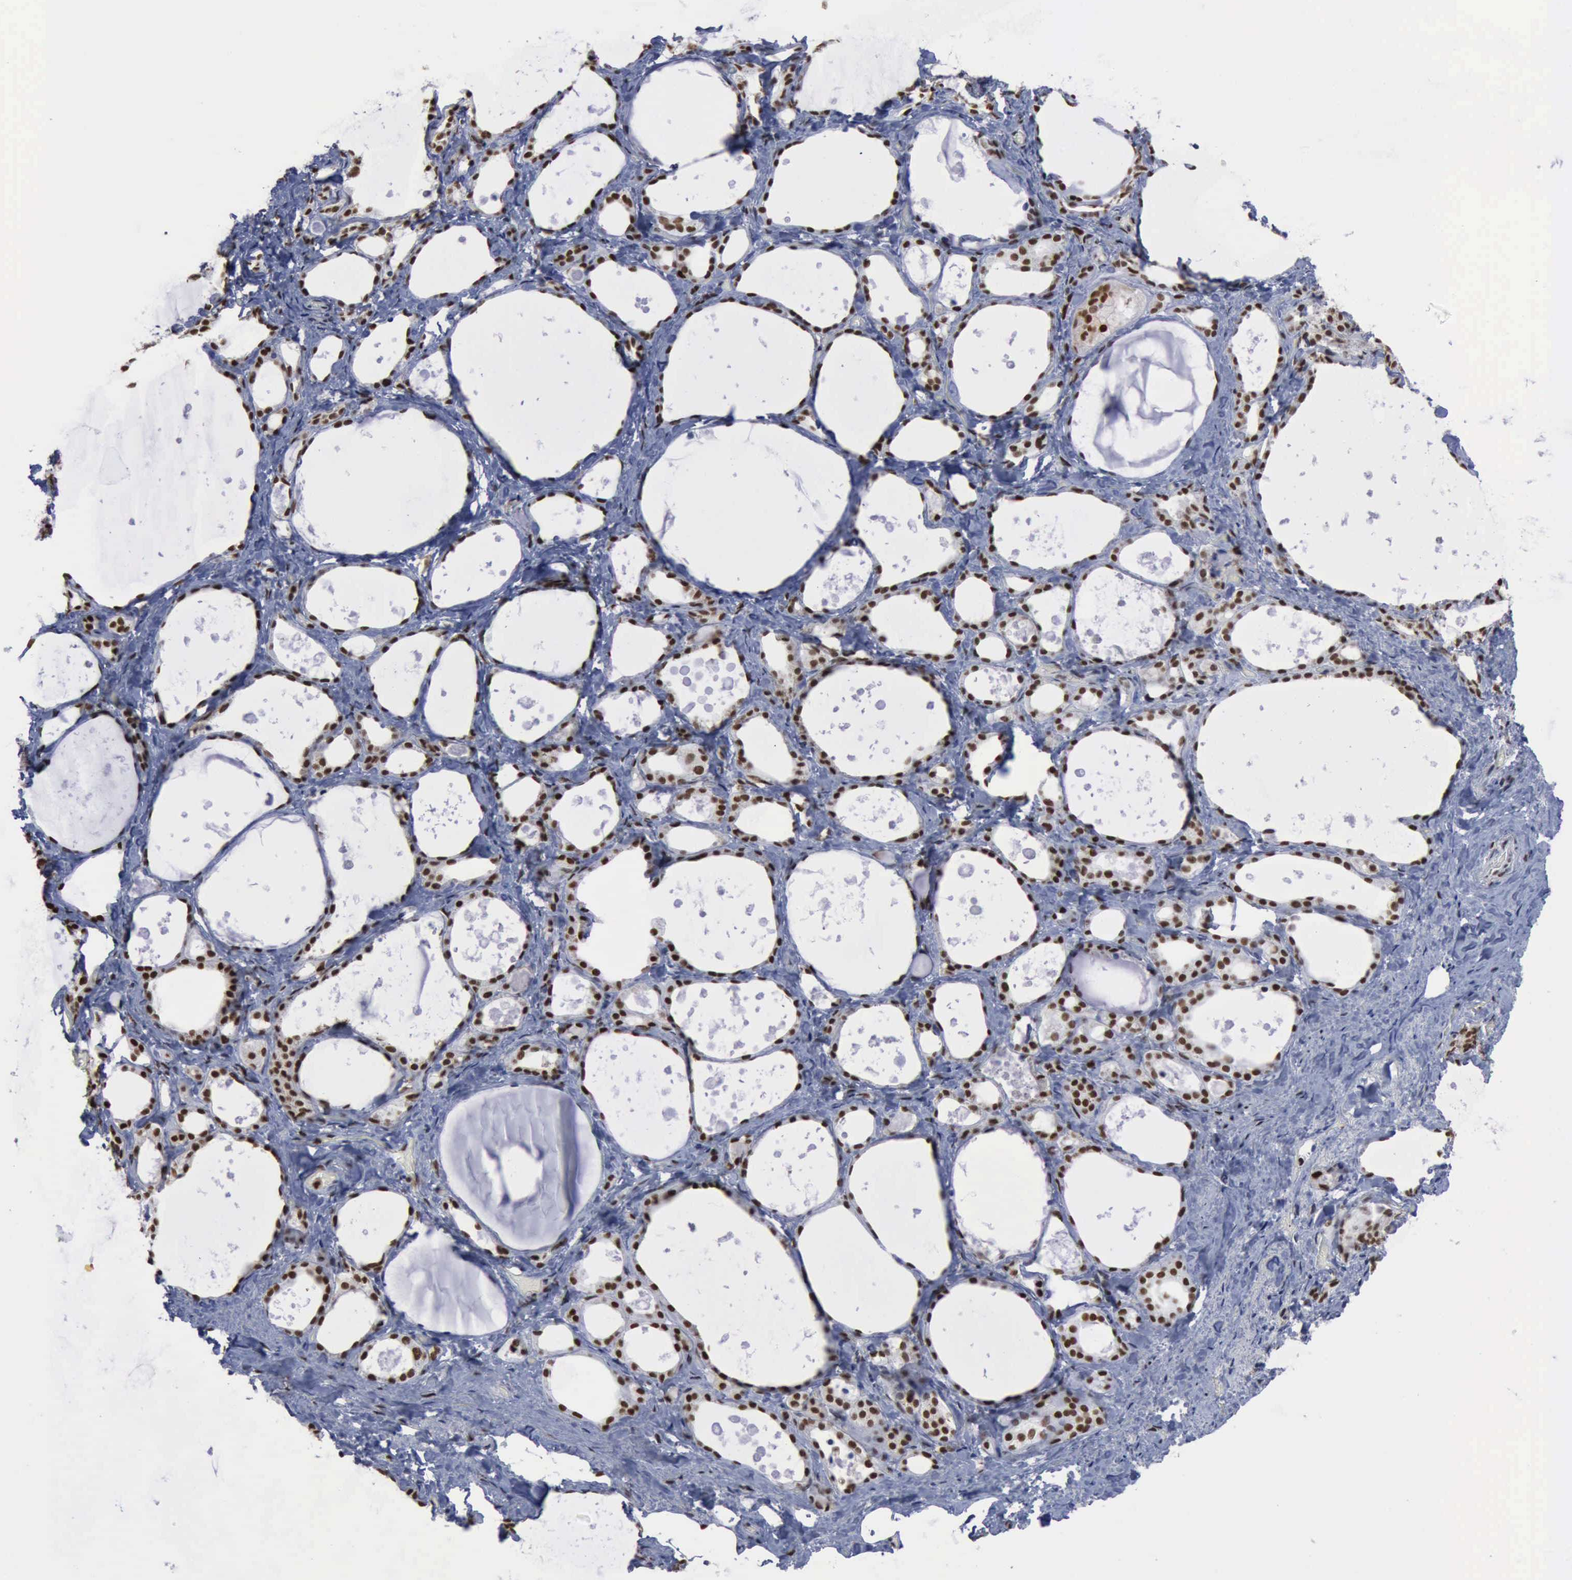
{"staining": {"intensity": "moderate", "quantity": ">75%", "location": "nuclear"}, "tissue": "thyroid gland", "cell_type": "Glandular cells", "image_type": "normal", "snomed": [{"axis": "morphology", "description": "Normal tissue, NOS"}, {"axis": "topography", "description": "Thyroid gland"}], "caption": "A photomicrograph of human thyroid gland stained for a protein displays moderate nuclear brown staining in glandular cells.", "gene": "PCNA", "patient": {"sex": "female", "age": 75}}